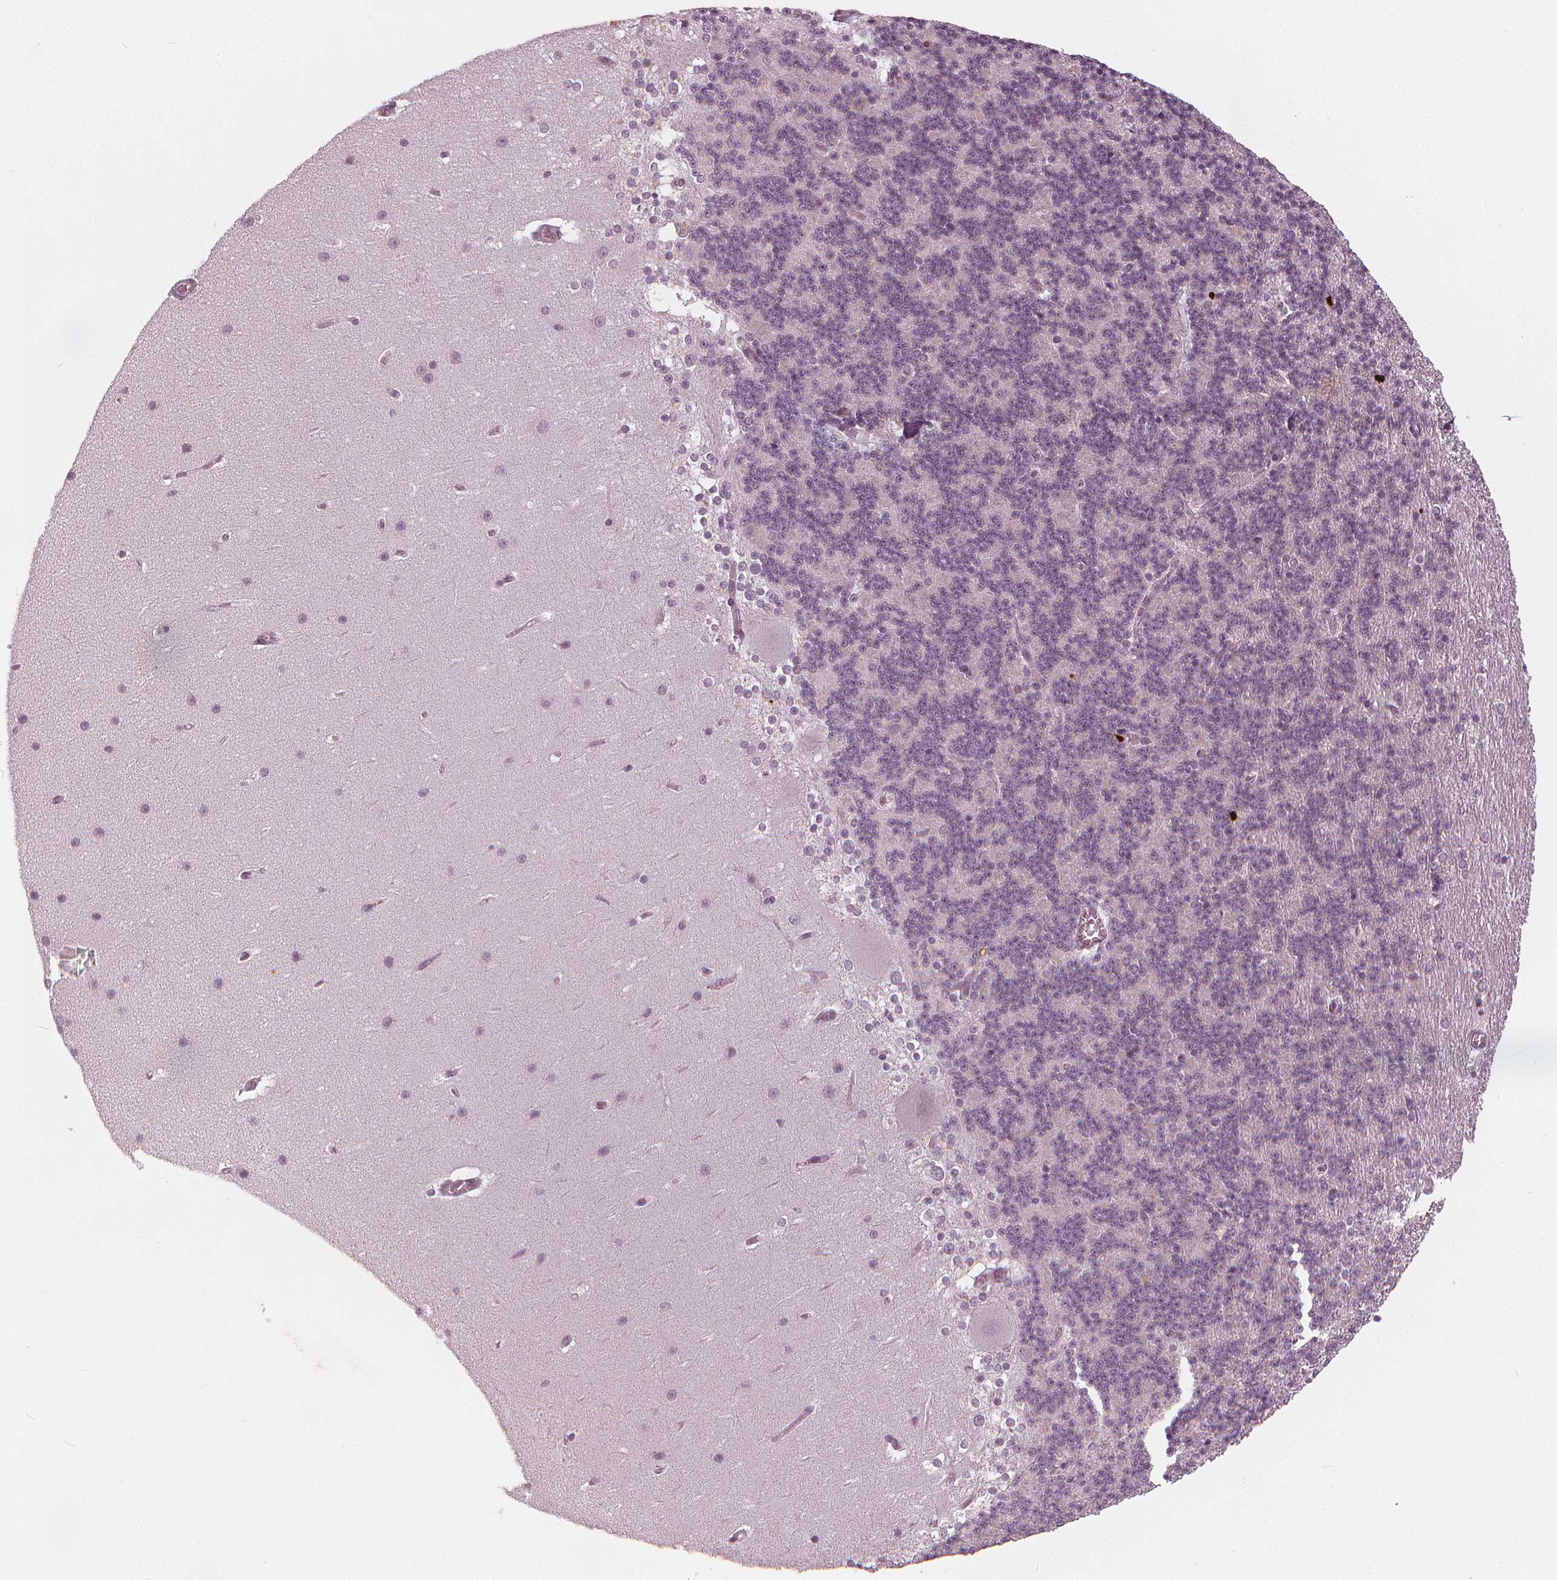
{"staining": {"intensity": "weak", "quantity": "<25%", "location": "nuclear"}, "tissue": "cerebellum", "cell_type": "Cells in granular layer", "image_type": "normal", "snomed": [{"axis": "morphology", "description": "Normal tissue, NOS"}, {"axis": "topography", "description": "Cerebellum"}], "caption": "Cells in granular layer show no significant protein staining in benign cerebellum.", "gene": "SQSTM1", "patient": {"sex": "female", "age": 19}}